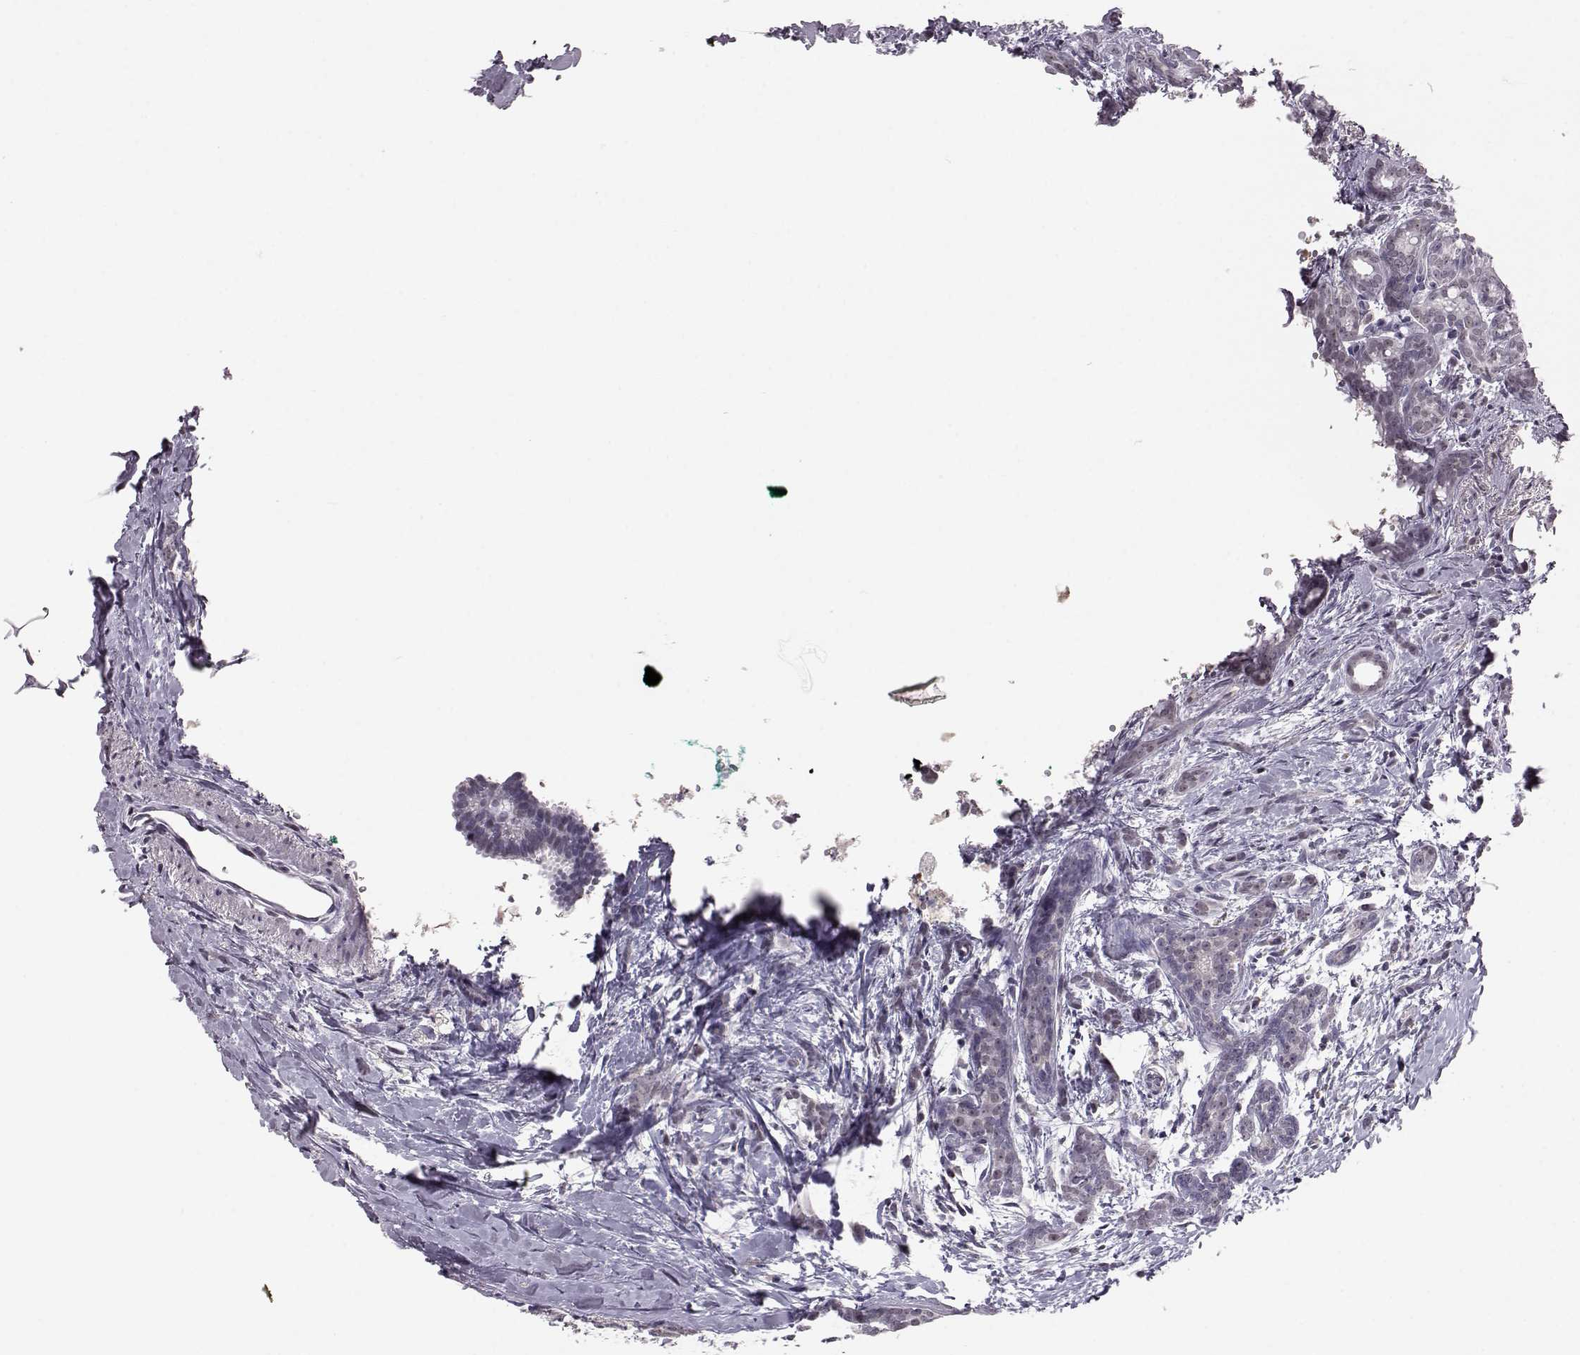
{"staining": {"intensity": "weak", "quantity": "<25%", "location": "nuclear"}, "tissue": "breast cancer", "cell_type": "Tumor cells", "image_type": "cancer", "snomed": [{"axis": "morphology", "description": "Intraductal carcinoma, in situ"}, {"axis": "morphology", "description": "Duct carcinoma"}, {"axis": "morphology", "description": "Lobular carcinoma, in situ"}, {"axis": "topography", "description": "Breast"}], "caption": "The photomicrograph exhibits no significant staining in tumor cells of breast cancer. (Stains: DAB (3,3'-diaminobenzidine) immunohistochemistry (IHC) with hematoxylin counter stain, Microscopy: brightfield microscopy at high magnification).", "gene": "ALDH3A1", "patient": {"sex": "female", "age": 44}}